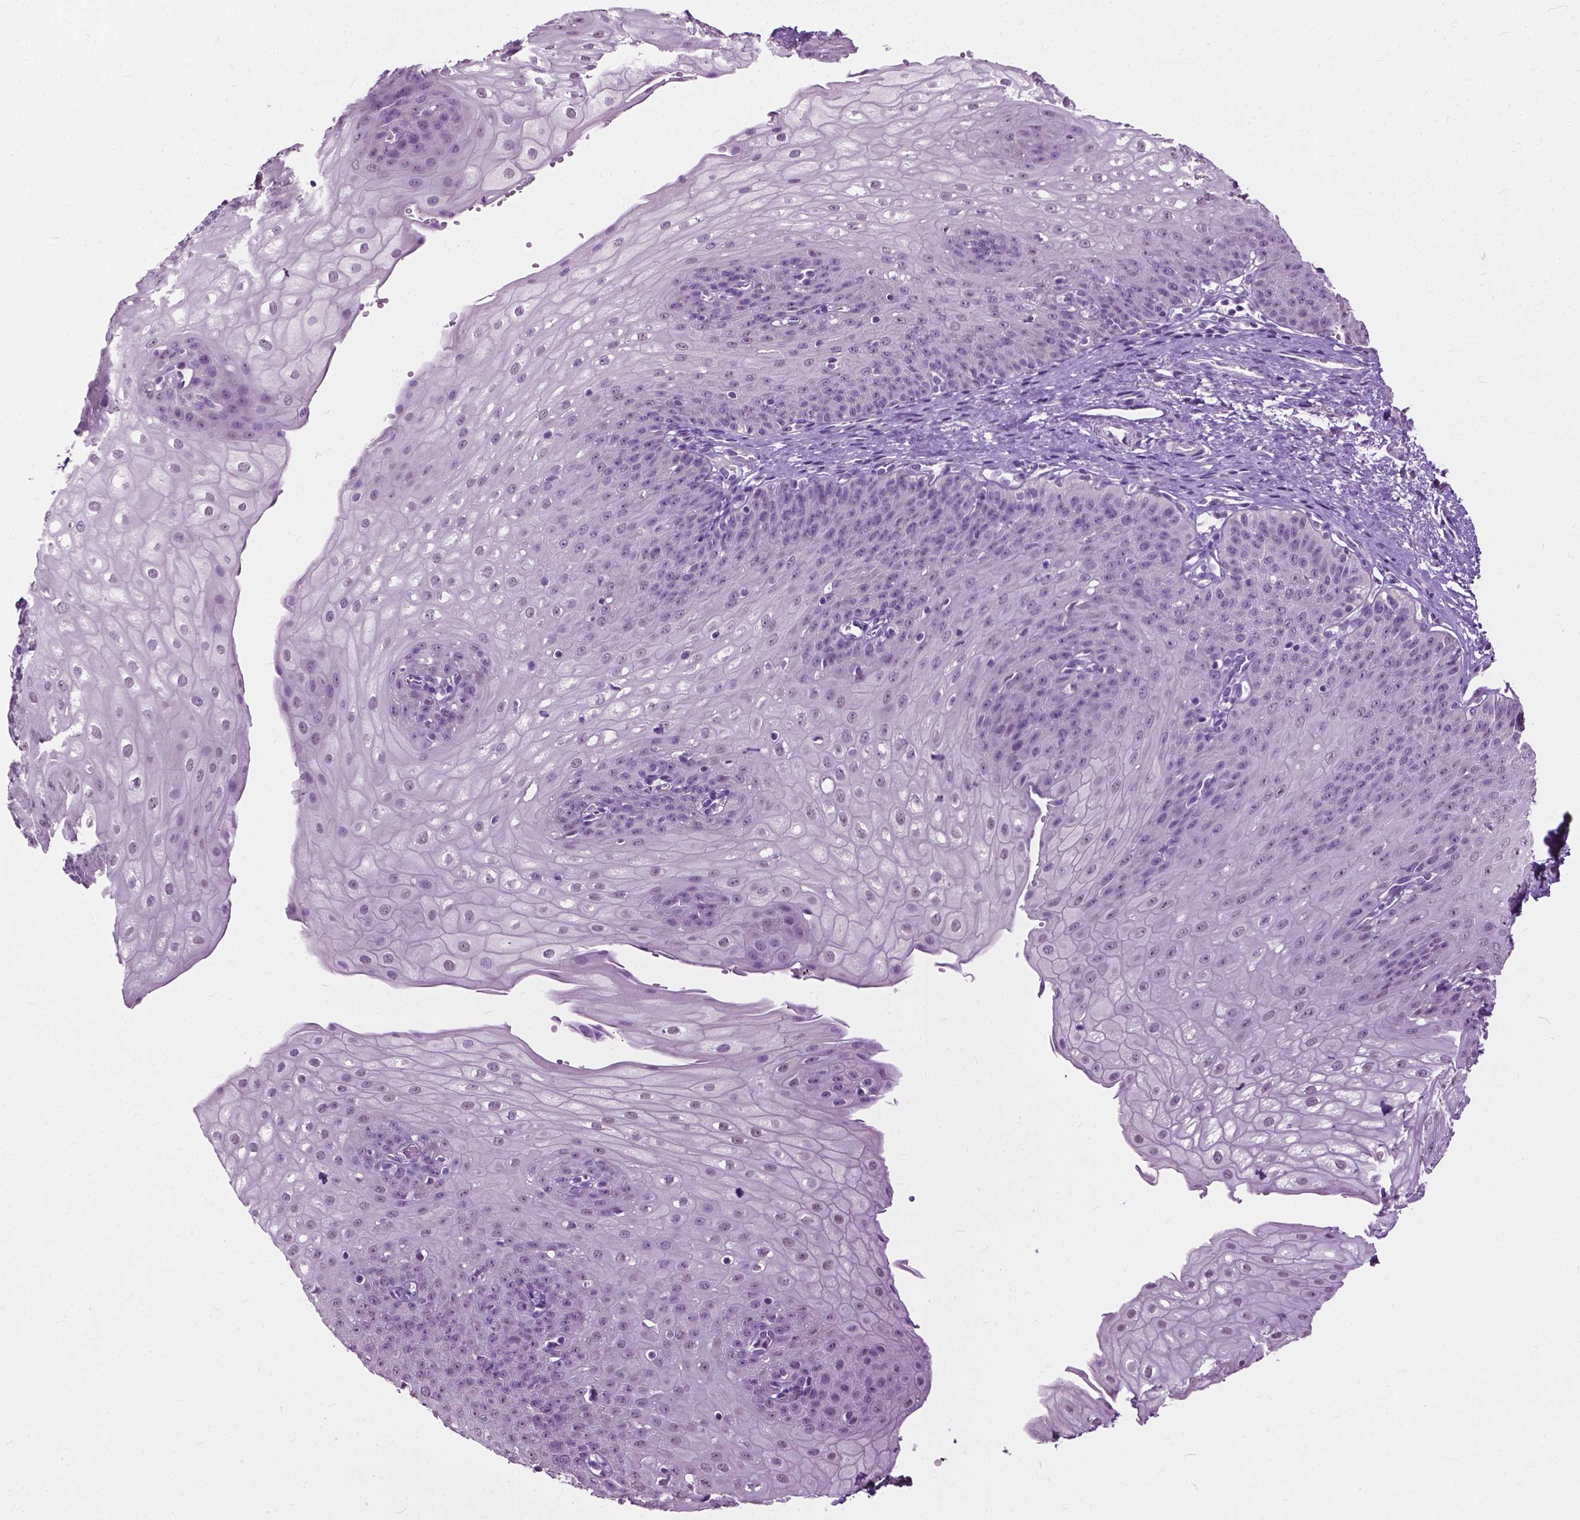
{"staining": {"intensity": "negative", "quantity": "none", "location": "none"}, "tissue": "esophagus", "cell_type": "Squamous epithelial cells", "image_type": "normal", "snomed": [{"axis": "morphology", "description": "Normal tissue, NOS"}, {"axis": "topography", "description": "Esophagus"}], "caption": "IHC photomicrograph of benign human esophagus stained for a protein (brown), which demonstrates no staining in squamous epithelial cells.", "gene": "GPR37L1", "patient": {"sex": "male", "age": 71}}